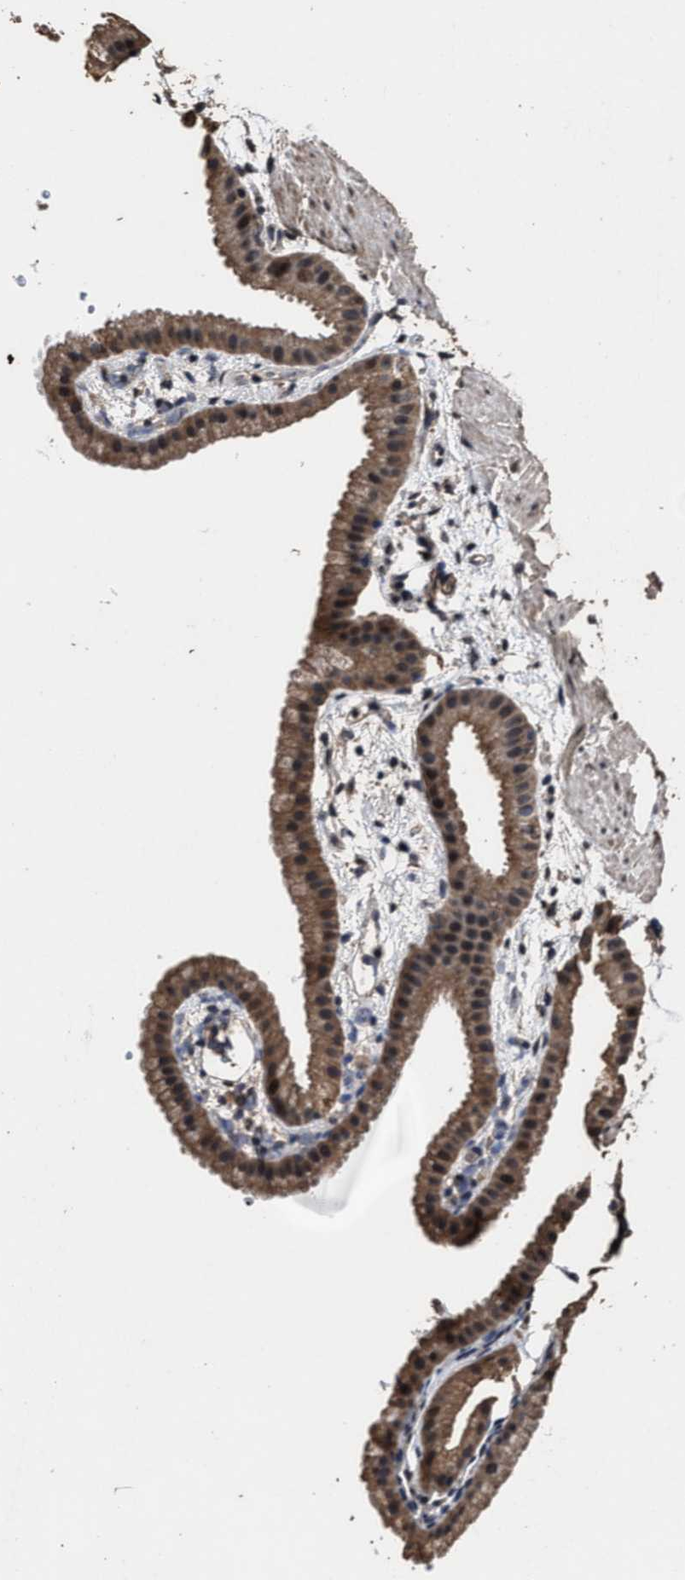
{"staining": {"intensity": "moderate", "quantity": ">75%", "location": "cytoplasmic/membranous,nuclear"}, "tissue": "gallbladder", "cell_type": "Glandular cells", "image_type": "normal", "snomed": [{"axis": "morphology", "description": "Normal tissue, NOS"}, {"axis": "topography", "description": "Gallbladder"}], "caption": "This photomicrograph exhibits benign gallbladder stained with immunohistochemistry (IHC) to label a protein in brown. The cytoplasmic/membranous,nuclear of glandular cells show moderate positivity for the protein. Nuclei are counter-stained blue.", "gene": "RSBN1L", "patient": {"sex": "female", "age": 64}}